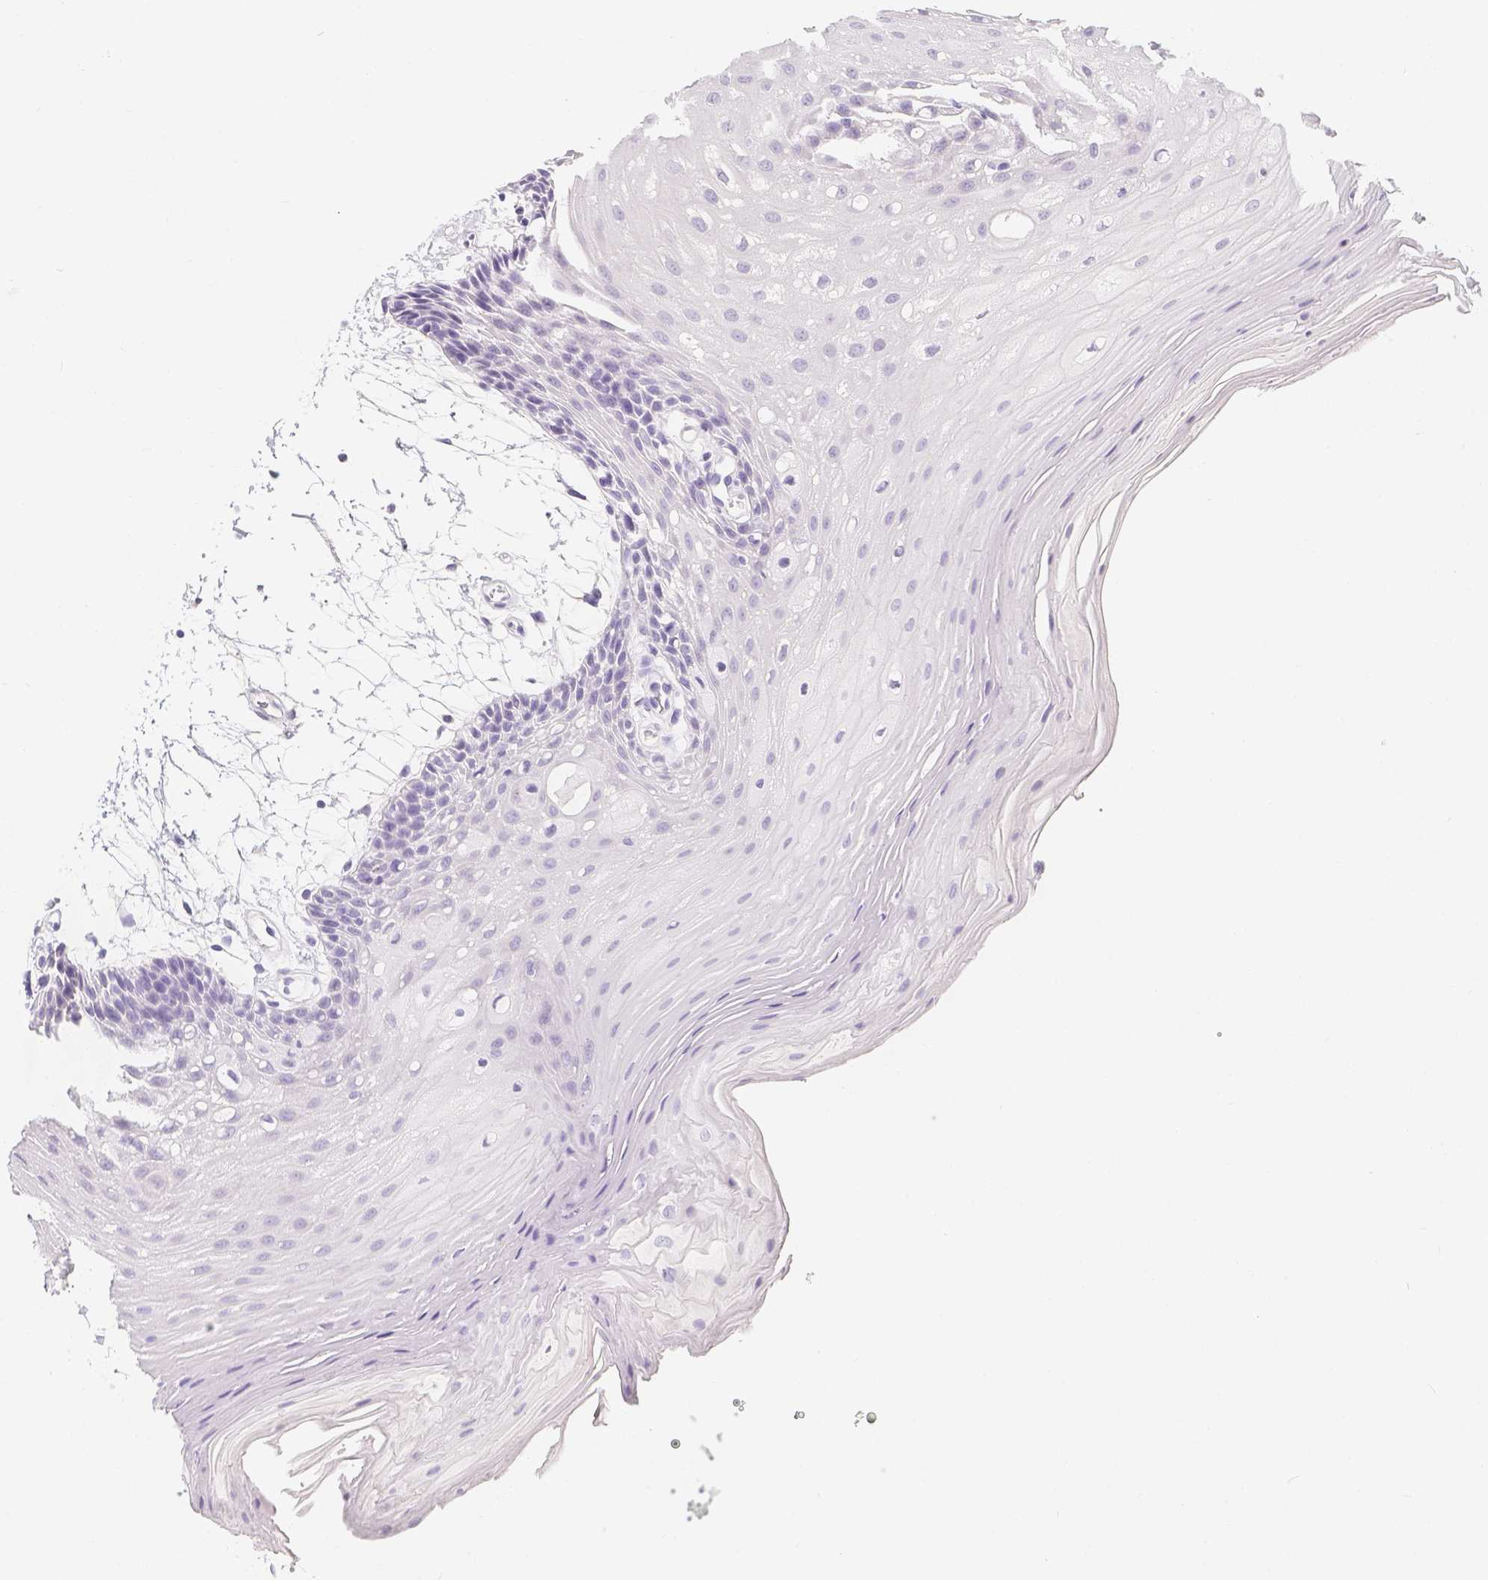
{"staining": {"intensity": "negative", "quantity": "none", "location": "none"}, "tissue": "oral mucosa", "cell_type": "Squamous epithelial cells", "image_type": "normal", "snomed": [{"axis": "morphology", "description": "Normal tissue, NOS"}, {"axis": "morphology", "description": "Squamous cell carcinoma, NOS"}, {"axis": "topography", "description": "Oral tissue"}, {"axis": "topography", "description": "Tounge, NOS"}, {"axis": "topography", "description": "Head-Neck"}], "caption": "Protein analysis of unremarkable oral mucosa demonstrates no significant expression in squamous epithelial cells. (DAB immunohistochemistry, high magnification).", "gene": "SLC18A1", "patient": {"sex": "male", "age": 62}}